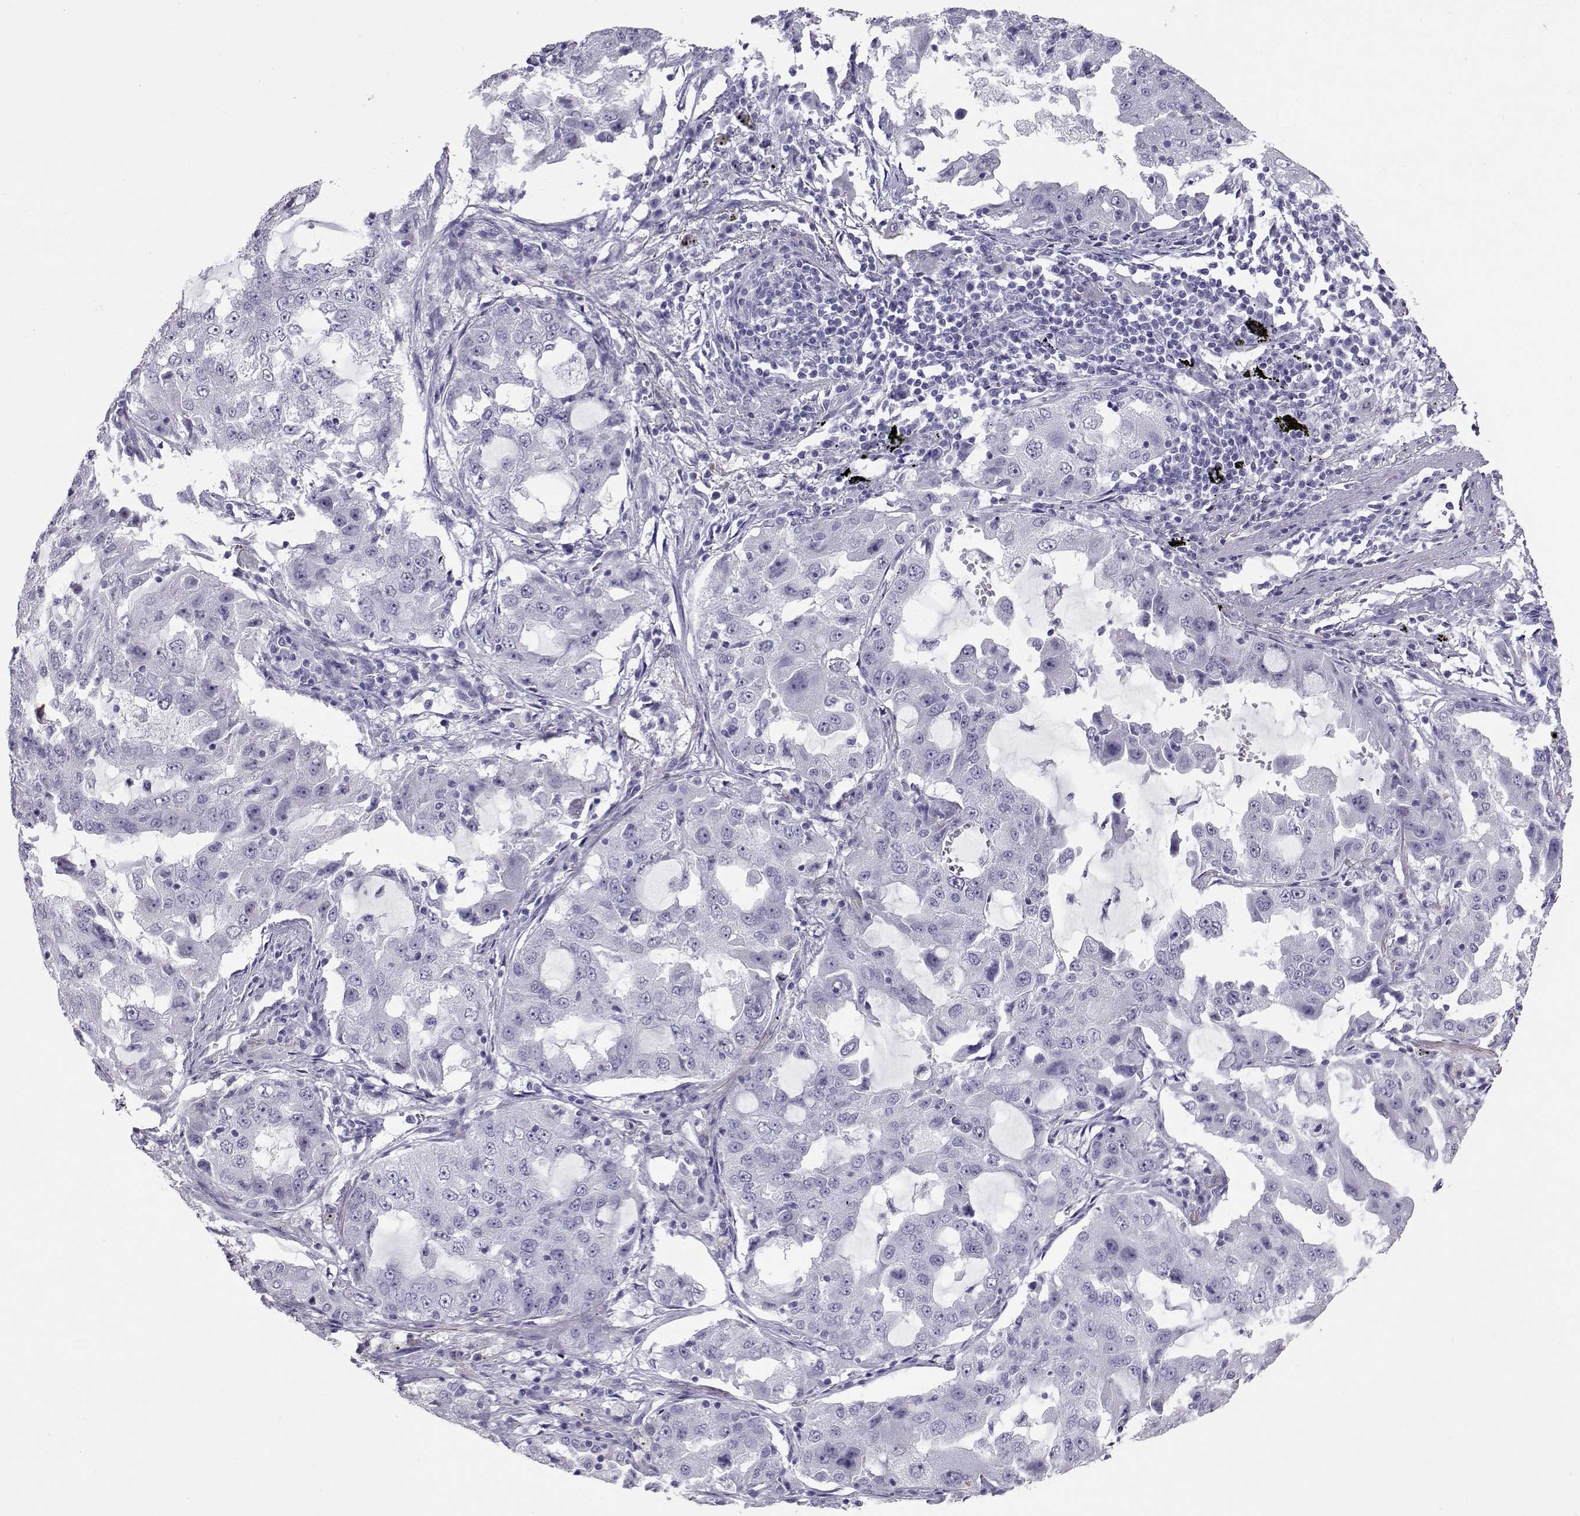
{"staining": {"intensity": "negative", "quantity": "none", "location": "none"}, "tissue": "lung cancer", "cell_type": "Tumor cells", "image_type": "cancer", "snomed": [{"axis": "morphology", "description": "Adenocarcinoma, NOS"}, {"axis": "topography", "description": "Lung"}], "caption": "High magnification brightfield microscopy of lung cancer (adenocarcinoma) stained with DAB (brown) and counterstained with hematoxylin (blue): tumor cells show no significant expression.", "gene": "PMCH", "patient": {"sex": "female", "age": 61}}